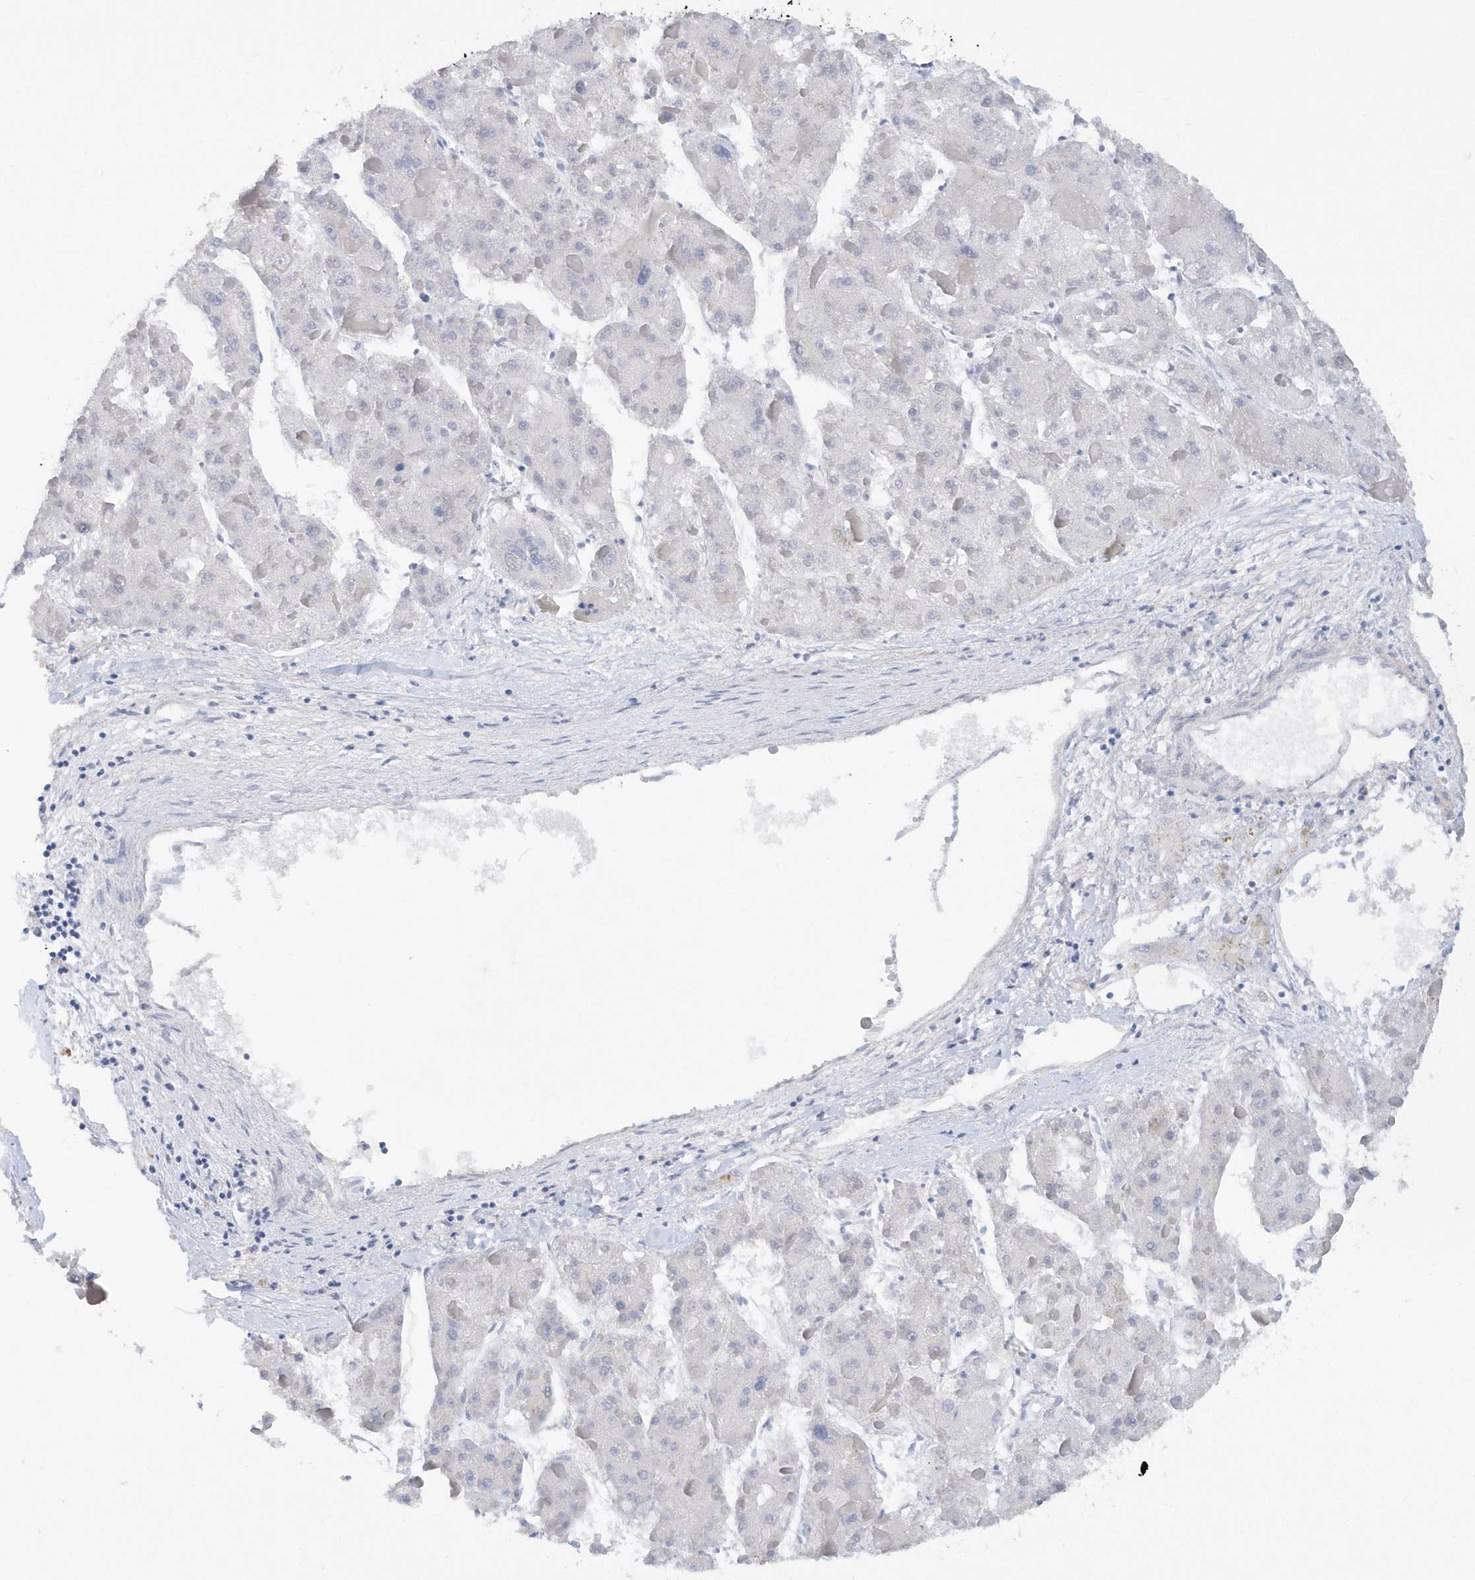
{"staining": {"intensity": "negative", "quantity": "none", "location": "none"}, "tissue": "liver cancer", "cell_type": "Tumor cells", "image_type": "cancer", "snomed": [{"axis": "morphology", "description": "Carcinoma, Hepatocellular, NOS"}, {"axis": "topography", "description": "Liver"}], "caption": "An immunohistochemistry (IHC) micrograph of liver cancer is shown. There is no staining in tumor cells of liver cancer.", "gene": "RPE", "patient": {"sex": "female", "age": 73}}